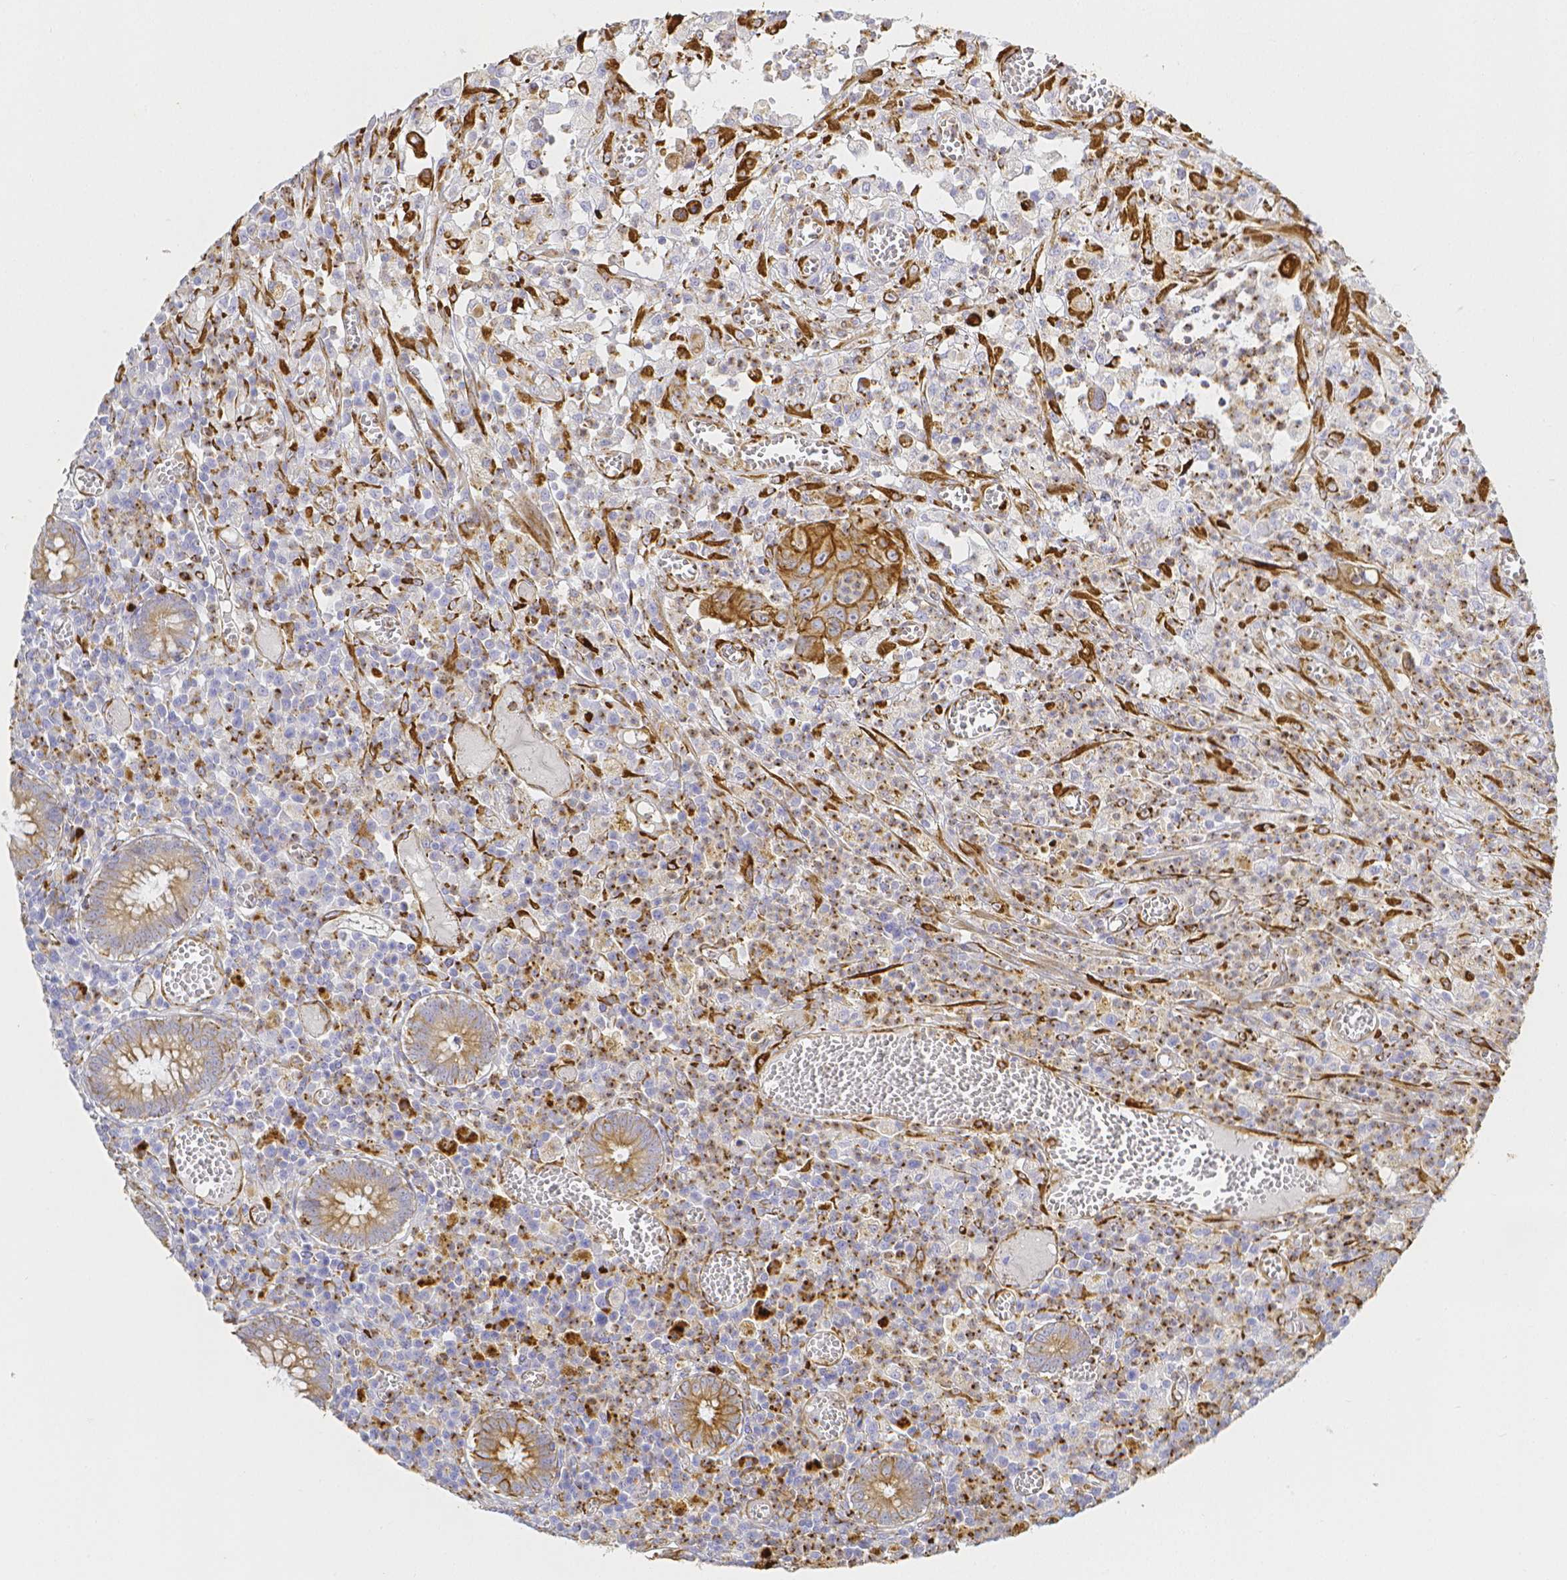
{"staining": {"intensity": "moderate", "quantity": "<25%", "location": "cytoplasmic/membranous"}, "tissue": "colorectal cancer", "cell_type": "Tumor cells", "image_type": "cancer", "snomed": [{"axis": "morphology", "description": "Normal tissue, NOS"}, {"axis": "morphology", "description": "Adenocarcinoma, NOS"}, {"axis": "topography", "description": "Colon"}], "caption": "About <25% of tumor cells in colorectal cancer (adenocarcinoma) show moderate cytoplasmic/membranous protein expression as visualized by brown immunohistochemical staining.", "gene": "SMURF1", "patient": {"sex": "male", "age": 65}}